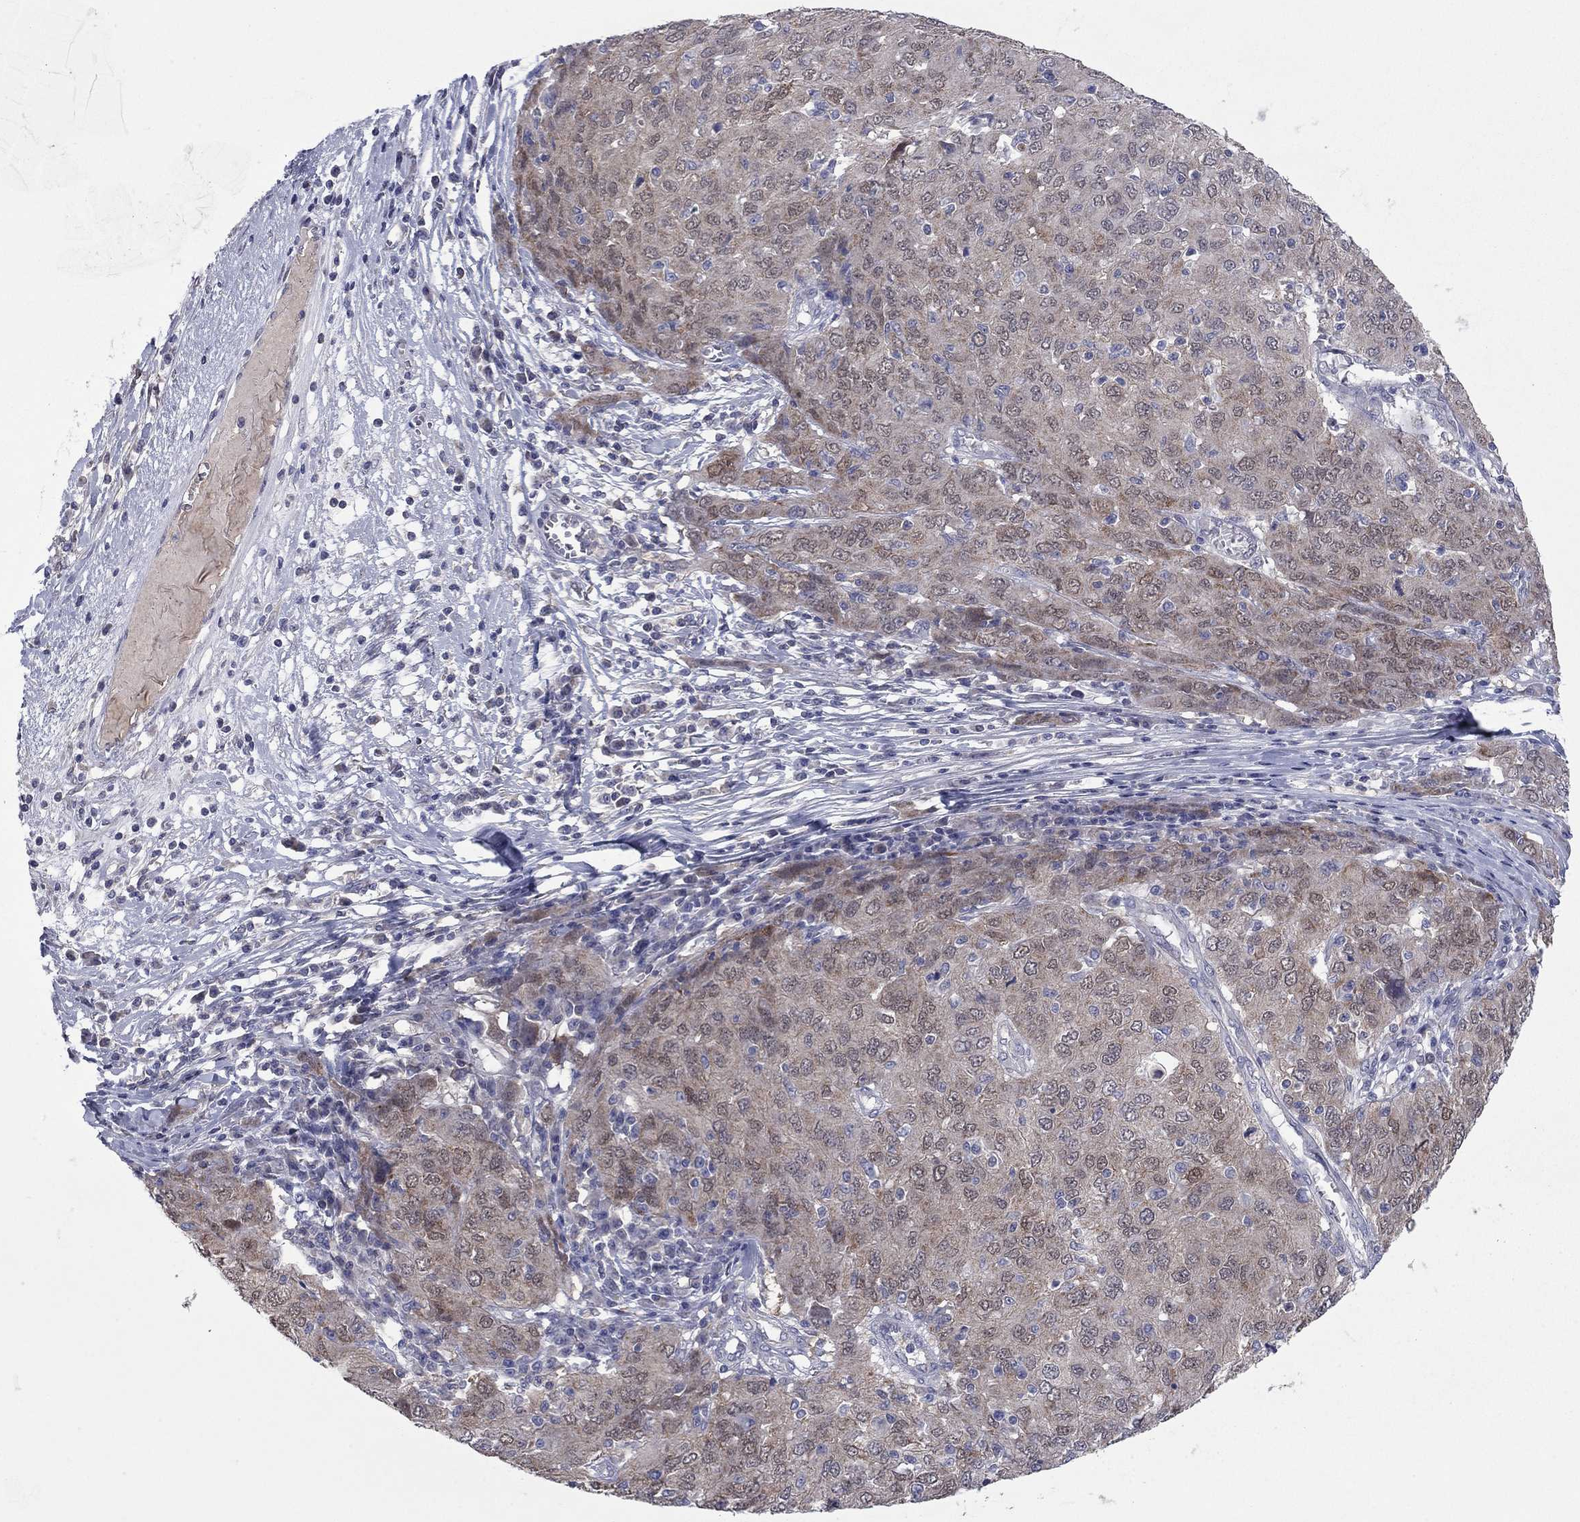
{"staining": {"intensity": "strong", "quantity": "<25%", "location": "cytoplasmic/membranous,nuclear"}, "tissue": "ovarian cancer", "cell_type": "Tumor cells", "image_type": "cancer", "snomed": [{"axis": "morphology", "description": "Carcinoma, endometroid"}, {"axis": "topography", "description": "Ovary"}], "caption": "IHC photomicrograph of neoplastic tissue: human ovarian cancer stained using immunohistochemistry exhibits medium levels of strong protein expression localized specifically in the cytoplasmic/membranous and nuclear of tumor cells, appearing as a cytoplasmic/membranous and nuclear brown color.", "gene": "GRHPR", "patient": {"sex": "female", "age": 50}}